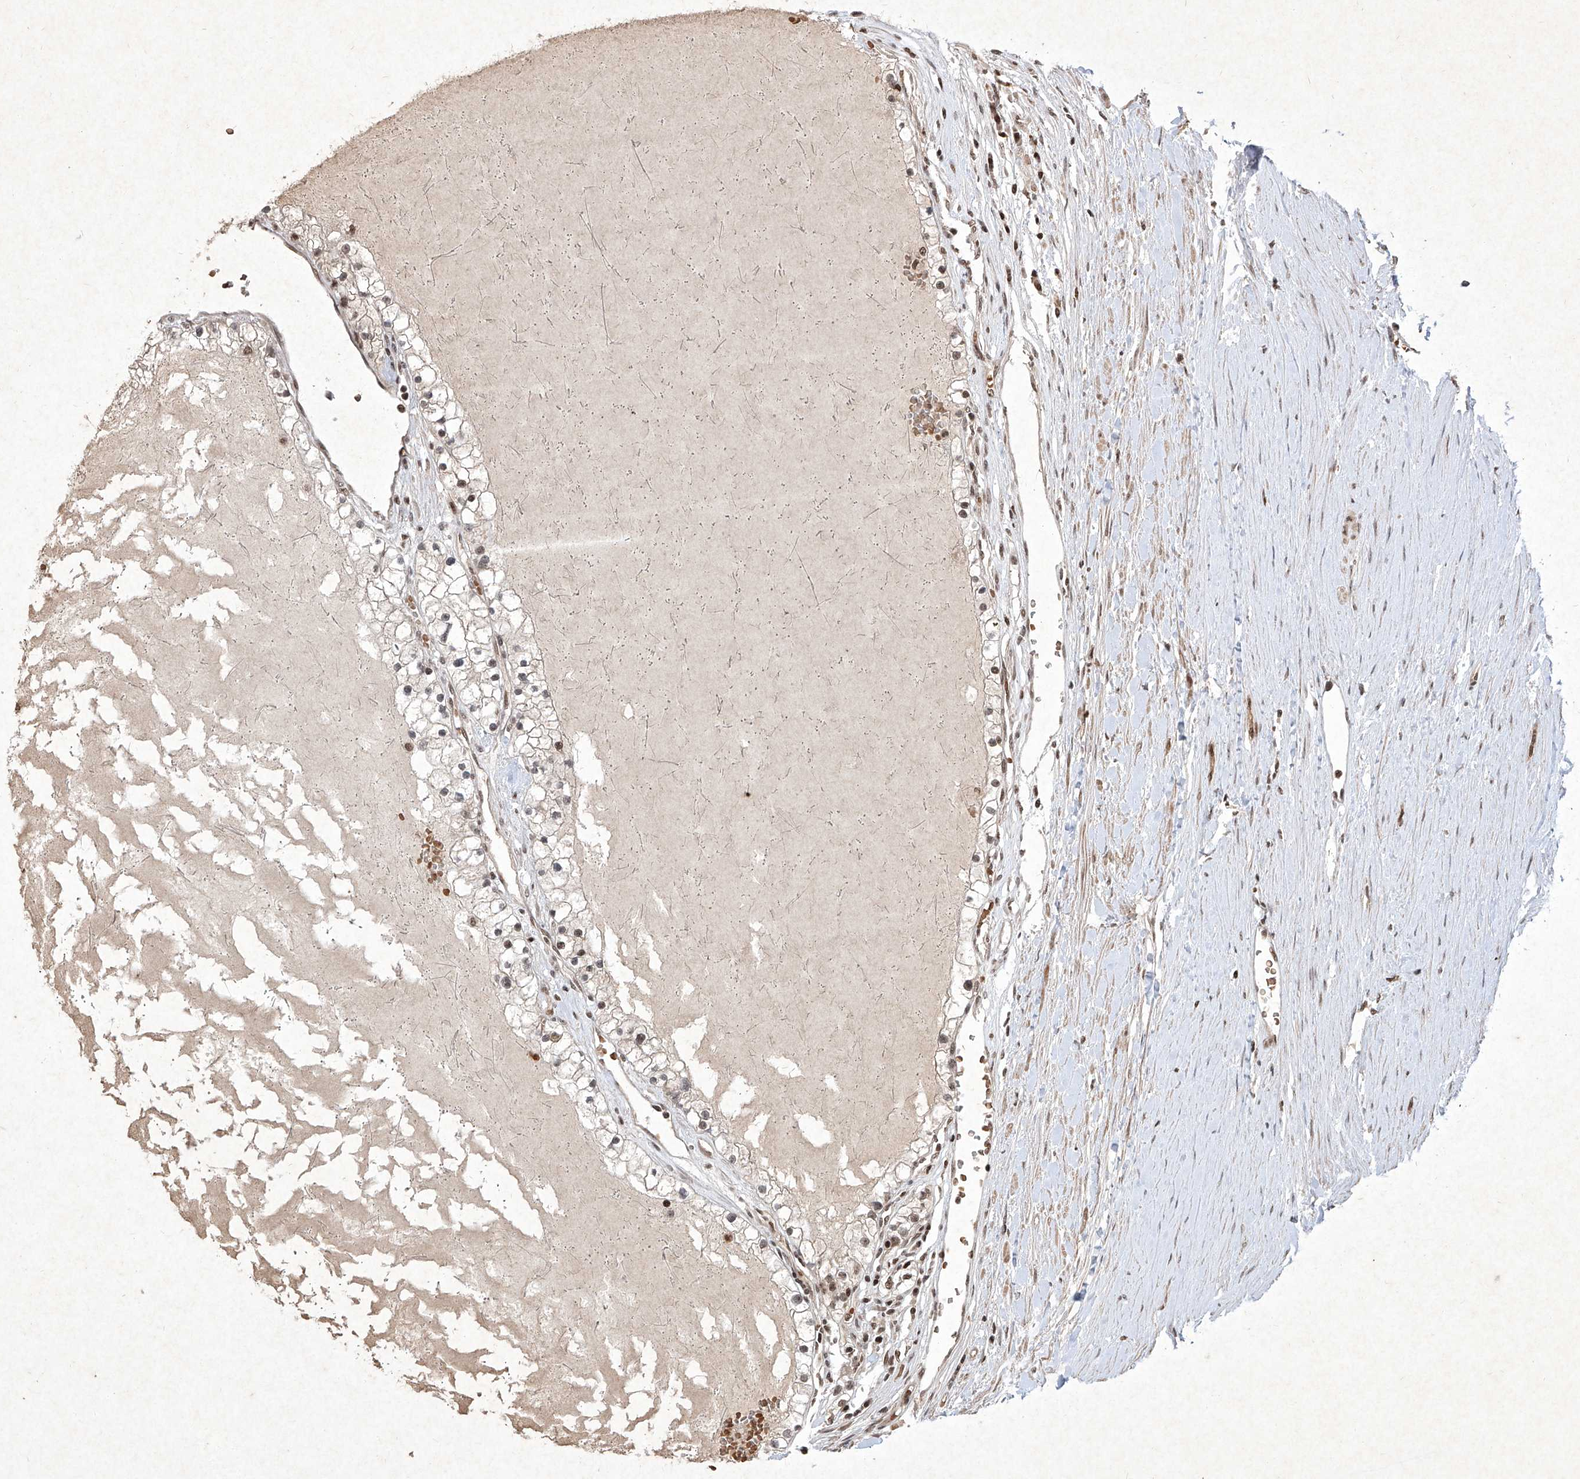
{"staining": {"intensity": "weak", "quantity": "25%-75%", "location": "nuclear"}, "tissue": "renal cancer", "cell_type": "Tumor cells", "image_type": "cancer", "snomed": [{"axis": "morphology", "description": "Normal tissue, NOS"}, {"axis": "morphology", "description": "Adenocarcinoma, NOS"}, {"axis": "topography", "description": "Kidney"}], "caption": "Adenocarcinoma (renal) was stained to show a protein in brown. There is low levels of weak nuclear positivity in approximately 25%-75% of tumor cells.", "gene": "IRF2", "patient": {"sex": "male", "age": 68}}